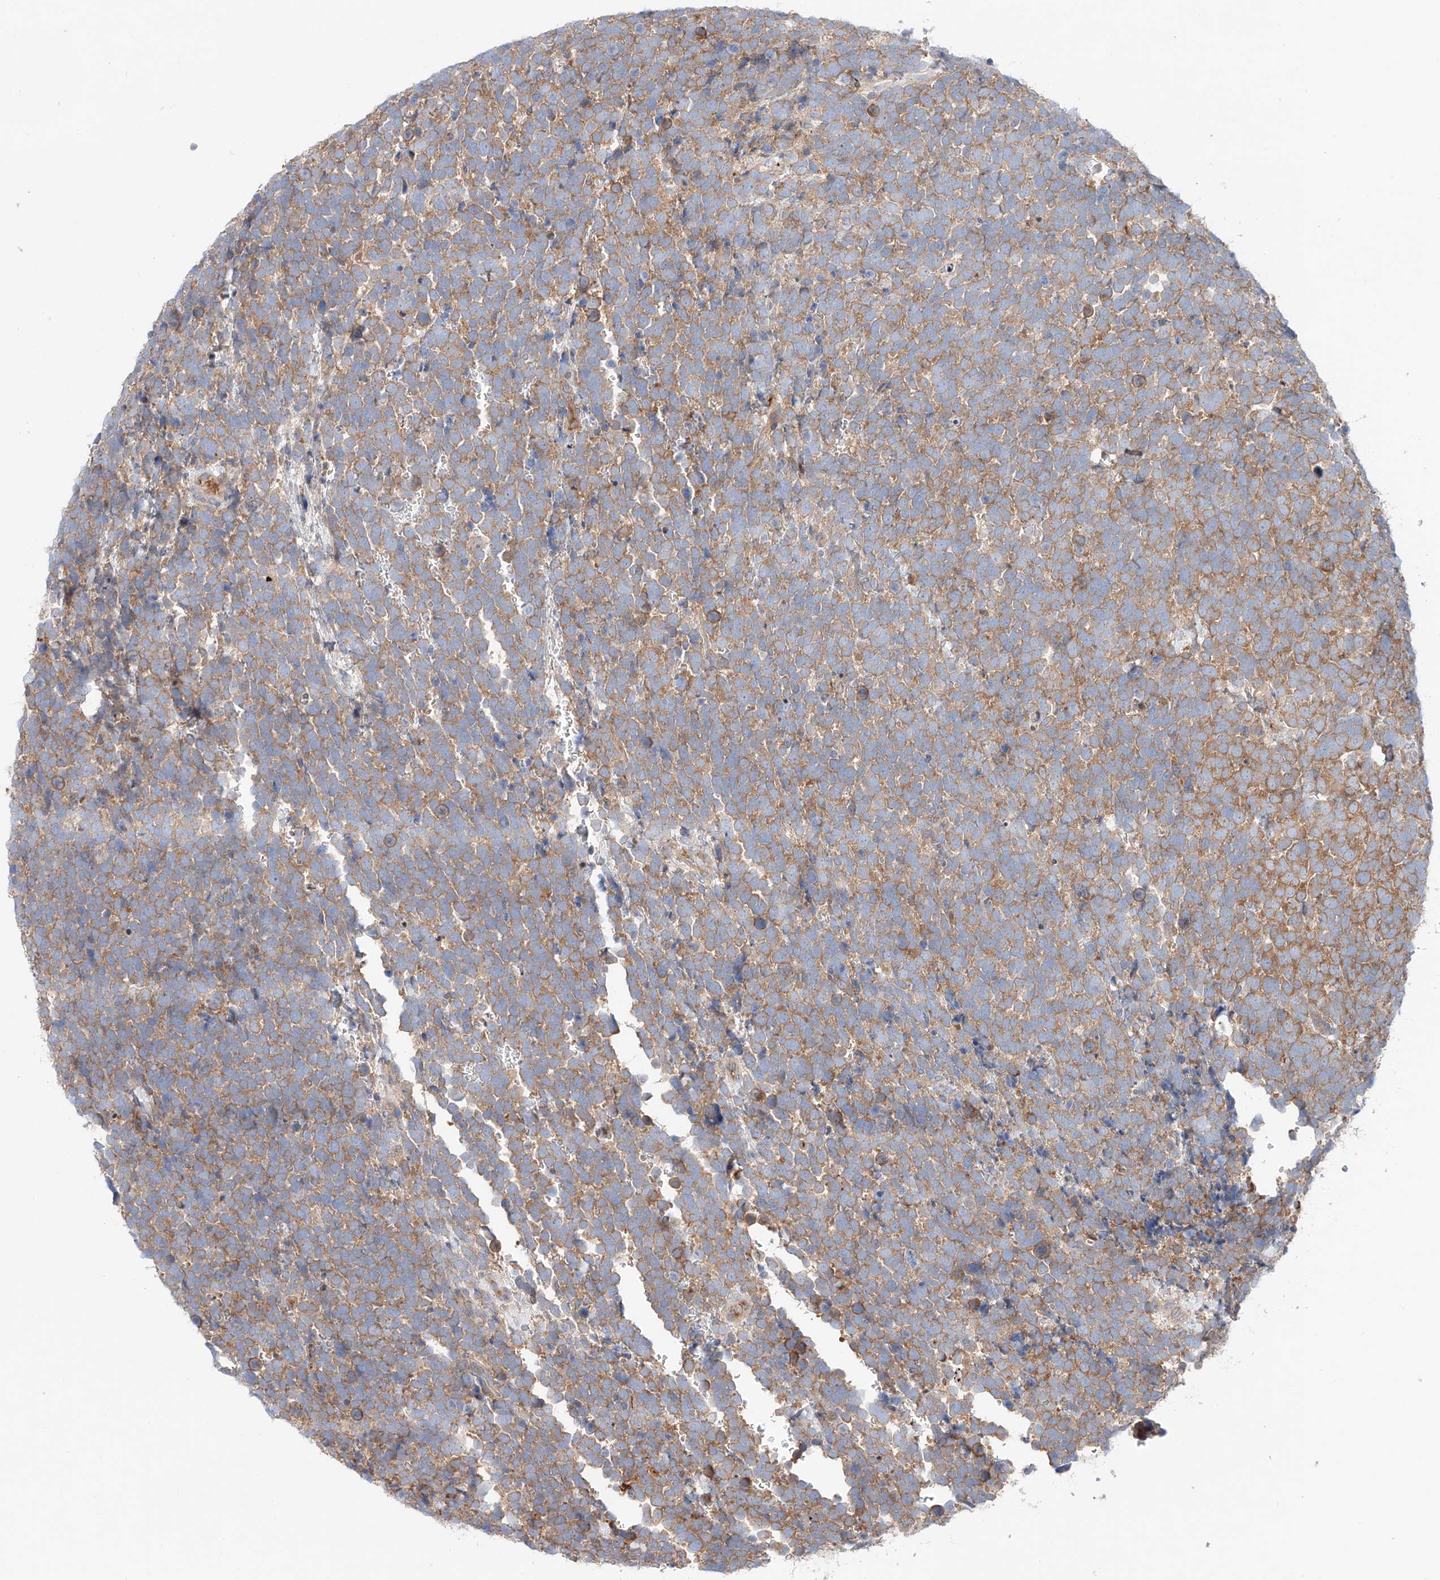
{"staining": {"intensity": "weak", "quantity": "25%-75%", "location": "cytoplasmic/membranous"}, "tissue": "urothelial cancer", "cell_type": "Tumor cells", "image_type": "cancer", "snomed": [{"axis": "morphology", "description": "Urothelial carcinoma, High grade"}, {"axis": "topography", "description": "Urinary bladder"}], "caption": "The photomicrograph demonstrates immunohistochemical staining of urothelial cancer. There is weak cytoplasmic/membranous positivity is identified in approximately 25%-75% of tumor cells.", "gene": "PGGT1B", "patient": {"sex": "female", "age": 82}}